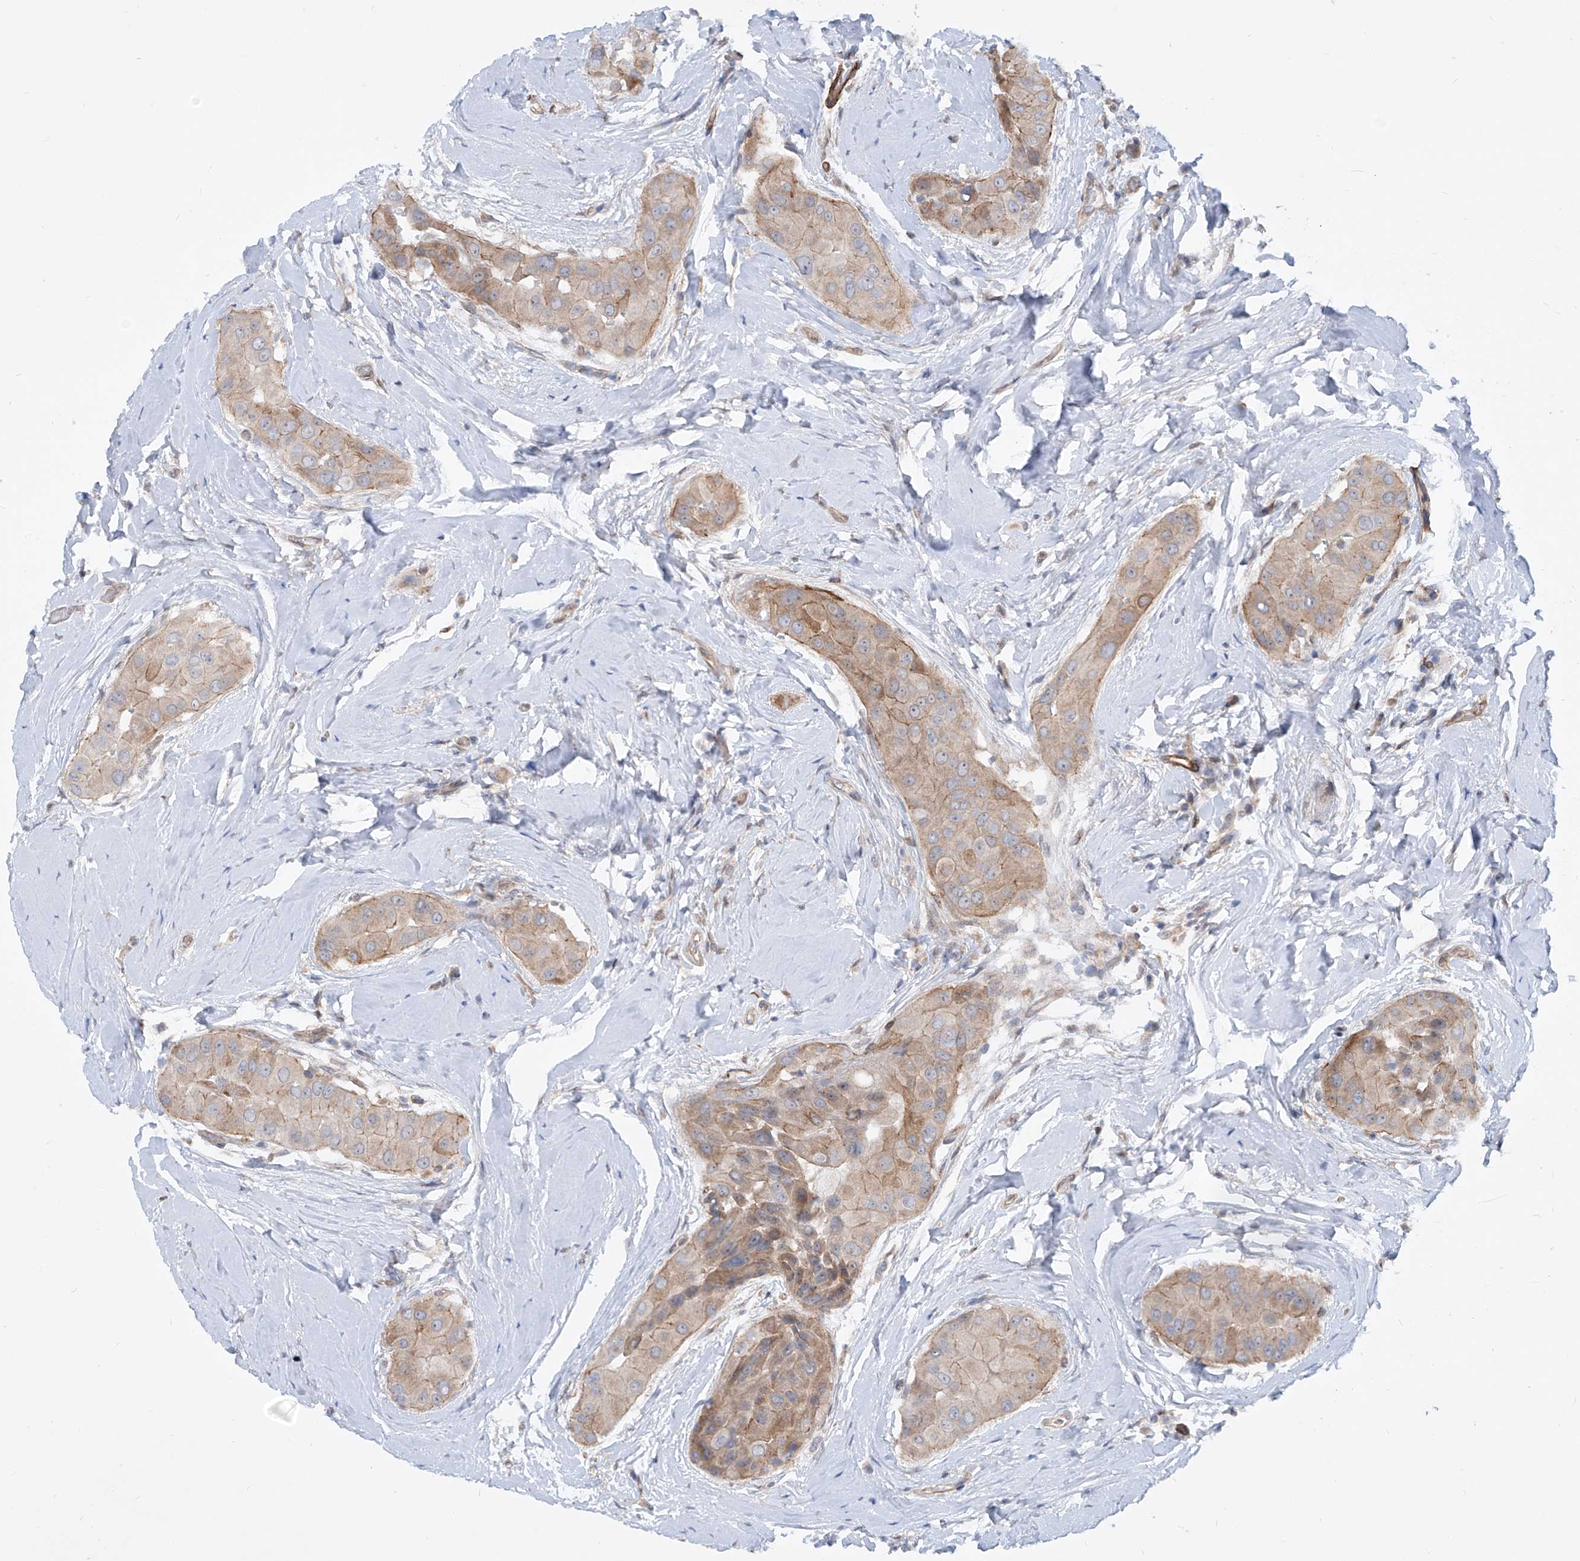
{"staining": {"intensity": "moderate", "quantity": ">75%", "location": "cytoplasmic/membranous"}, "tissue": "thyroid cancer", "cell_type": "Tumor cells", "image_type": "cancer", "snomed": [{"axis": "morphology", "description": "Papillary adenocarcinoma, NOS"}, {"axis": "topography", "description": "Thyroid gland"}], "caption": "High-power microscopy captured an immunohistochemistry photomicrograph of thyroid papillary adenocarcinoma, revealing moderate cytoplasmic/membranous expression in approximately >75% of tumor cells.", "gene": "ZNF490", "patient": {"sex": "male", "age": 33}}